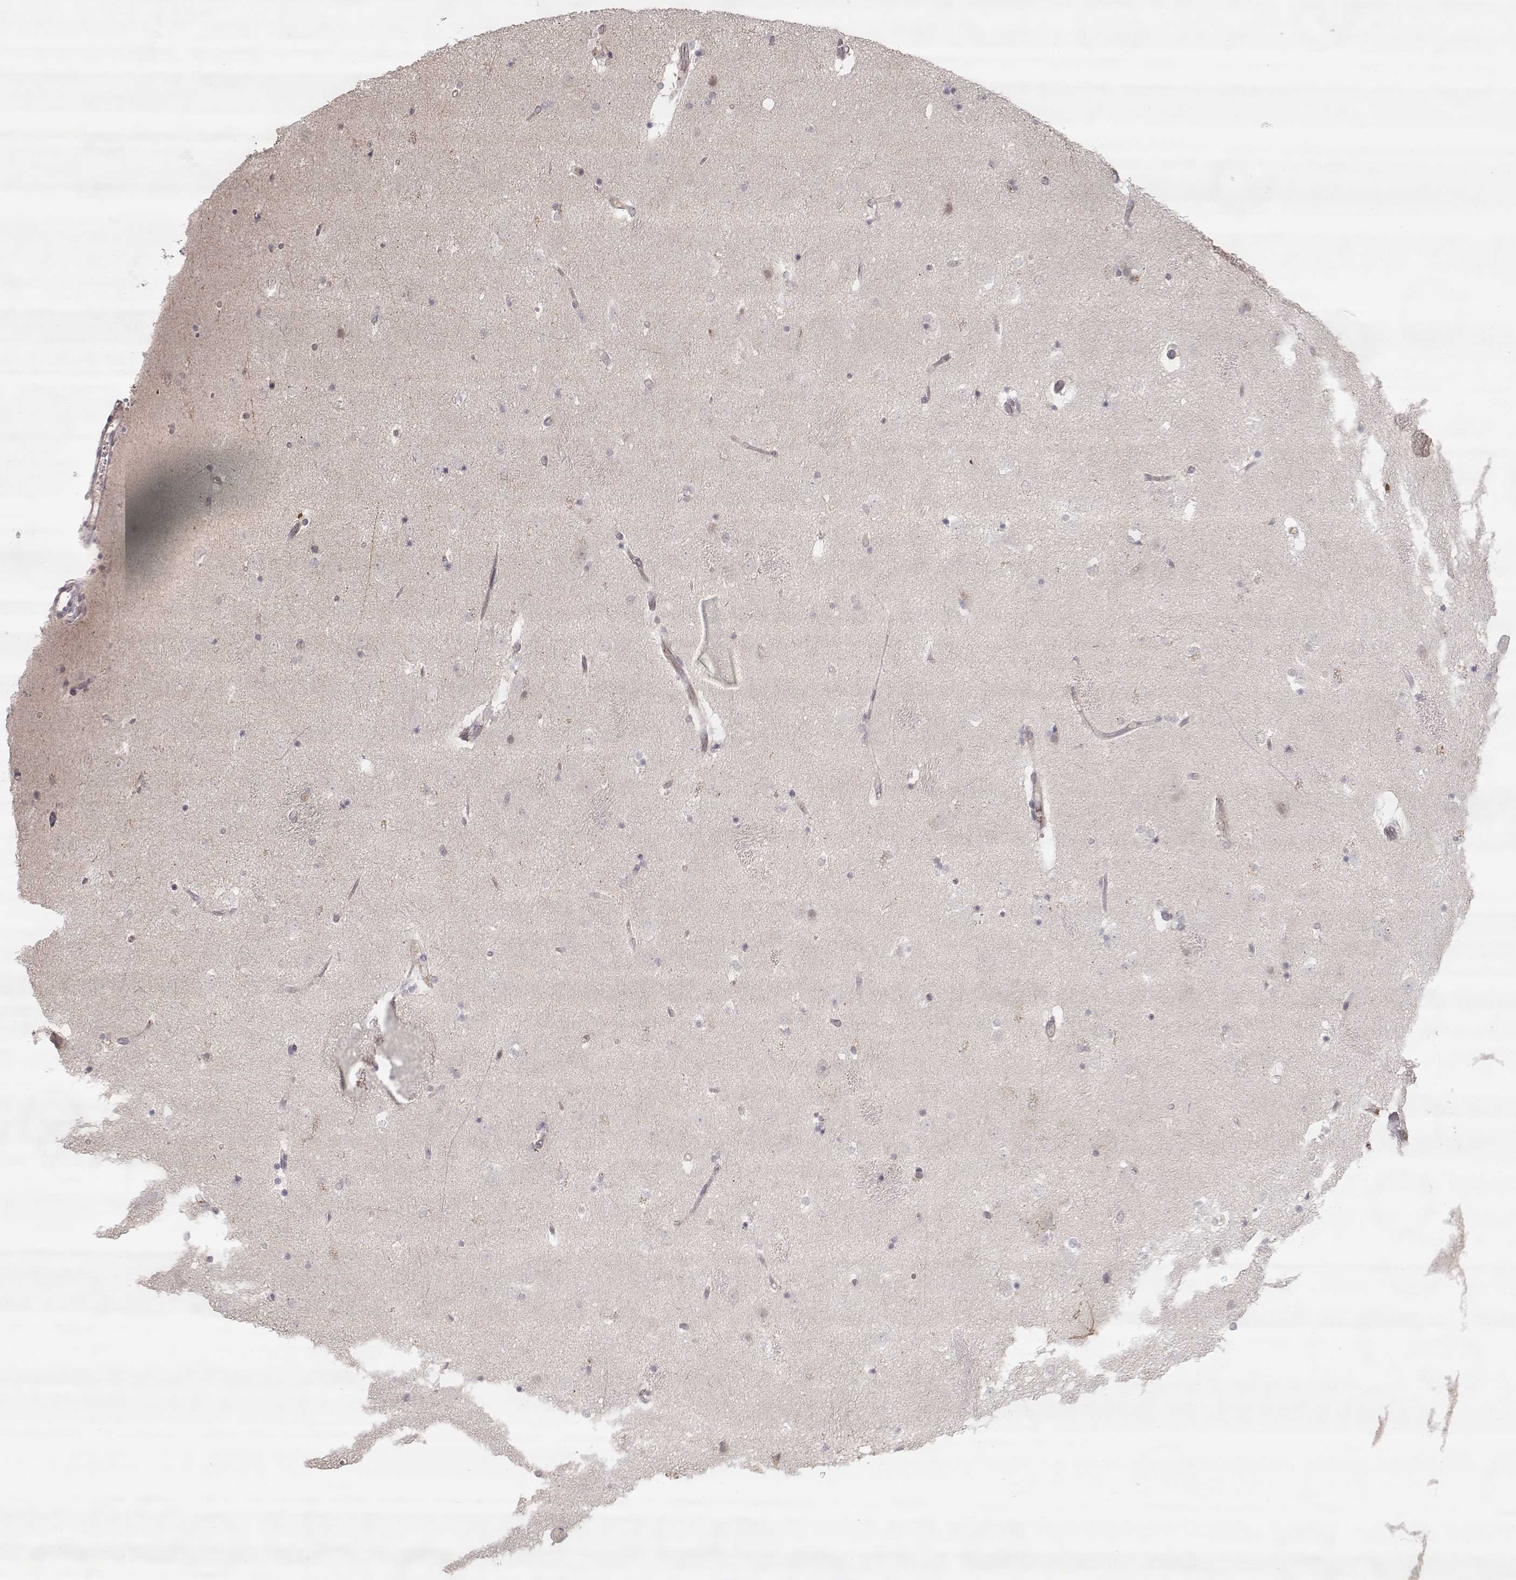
{"staining": {"intensity": "negative", "quantity": "none", "location": "none"}, "tissue": "caudate", "cell_type": "Glial cells", "image_type": "normal", "snomed": [{"axis": "morphology", "description": "Normal tissue, NOS"}, {"axis": "topography", "description": "Lateral ventricle wall"}], "caption": "Immunohistochemistry of normal human caudate reveals no positivity in glial cells.", "gene": "PNMT", "patient": {"sex": "male", "age": 51}}